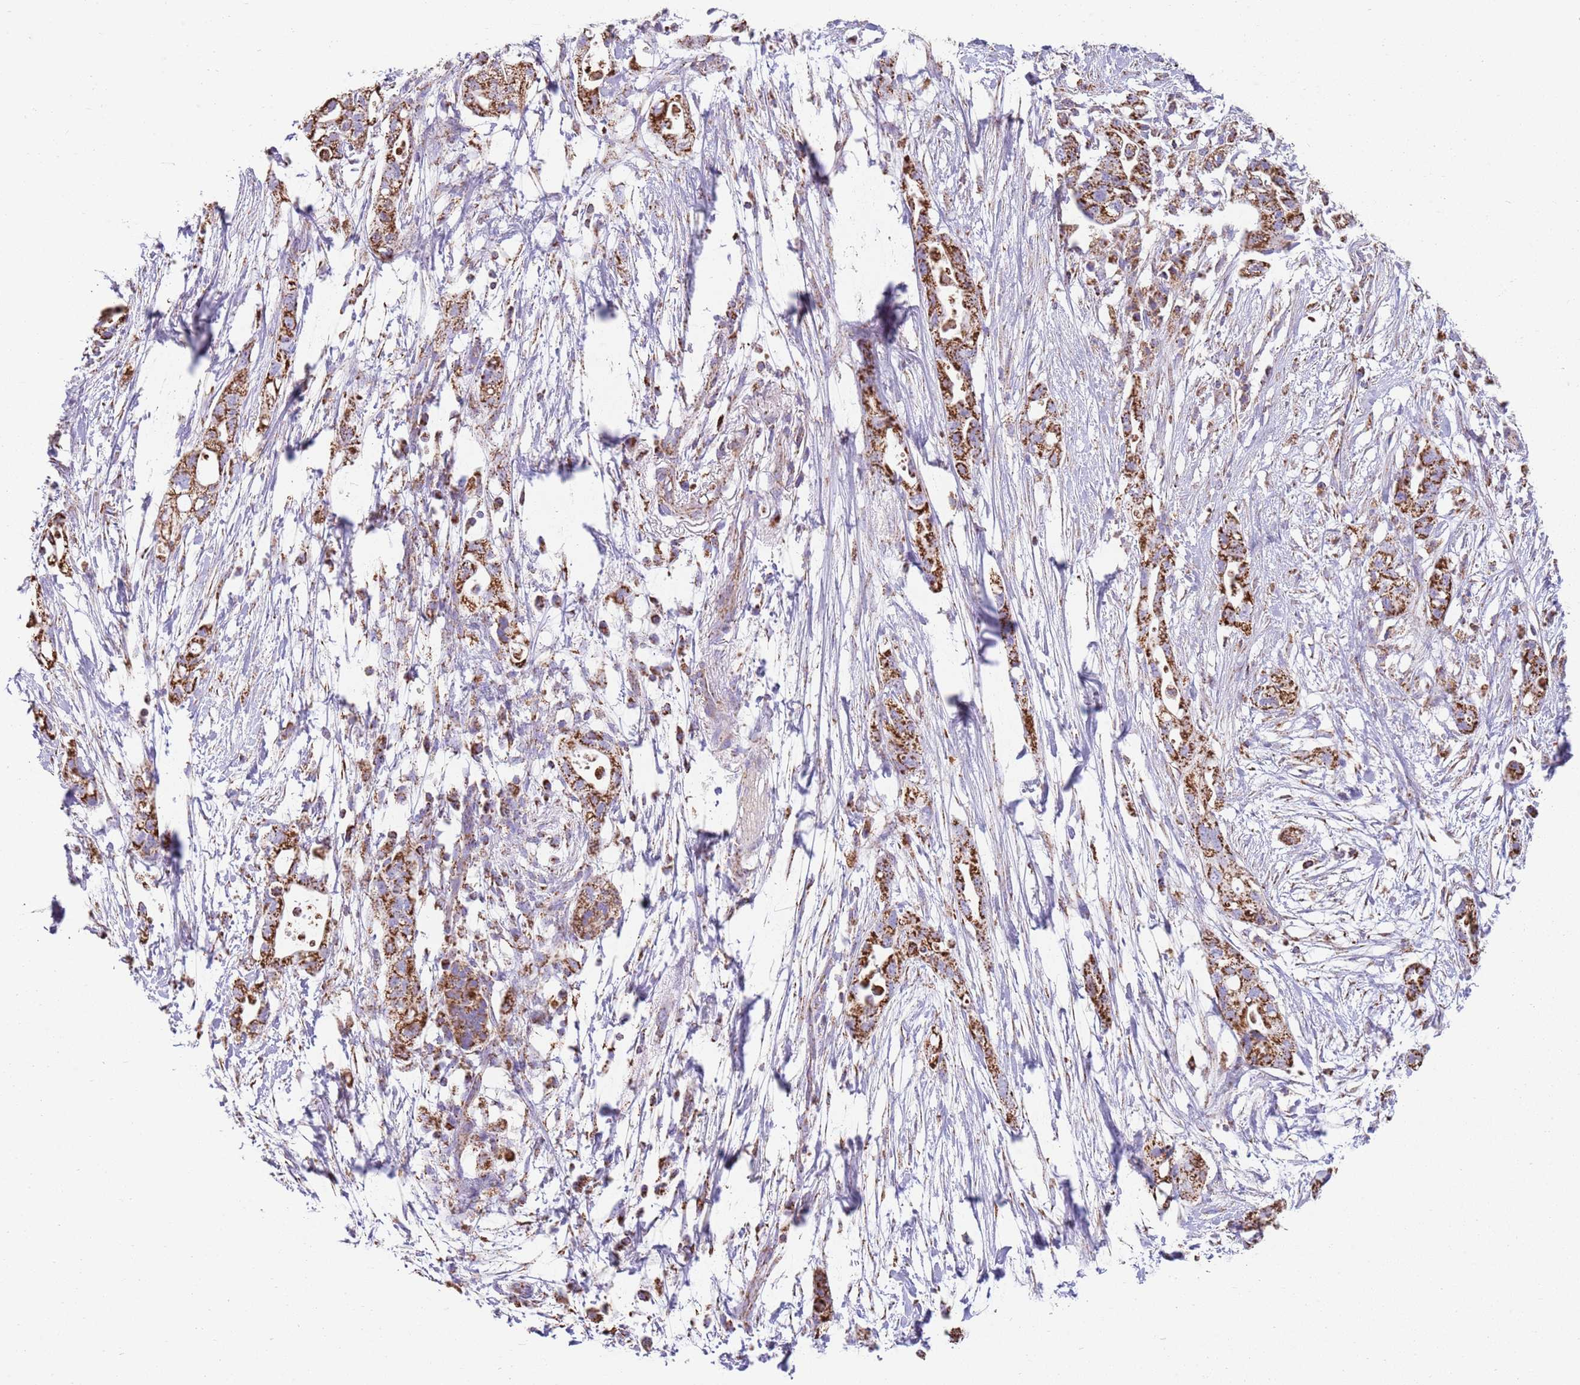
{"staining": {"intensity": "strong", "quantity": ">75%", "location": "cytoplasmic/membranous"}, "tissue": "pancreatic cancer", "cell_type": "Tumor cells", "image_type": "cancer", "snomed": [{"axis": "morphology", "description": "Adenocarcinoma, NOS"}, {"axis": "topography", "description": "Pancreas"}], "caption": "Protein staining reveals strong cytoplasmic/membranous staining in approximately >75% of tumor cells in pancreatic adenocarcinoma.", "gene": "TTLL1", "patient": {"sex": "female", "age": 72}}